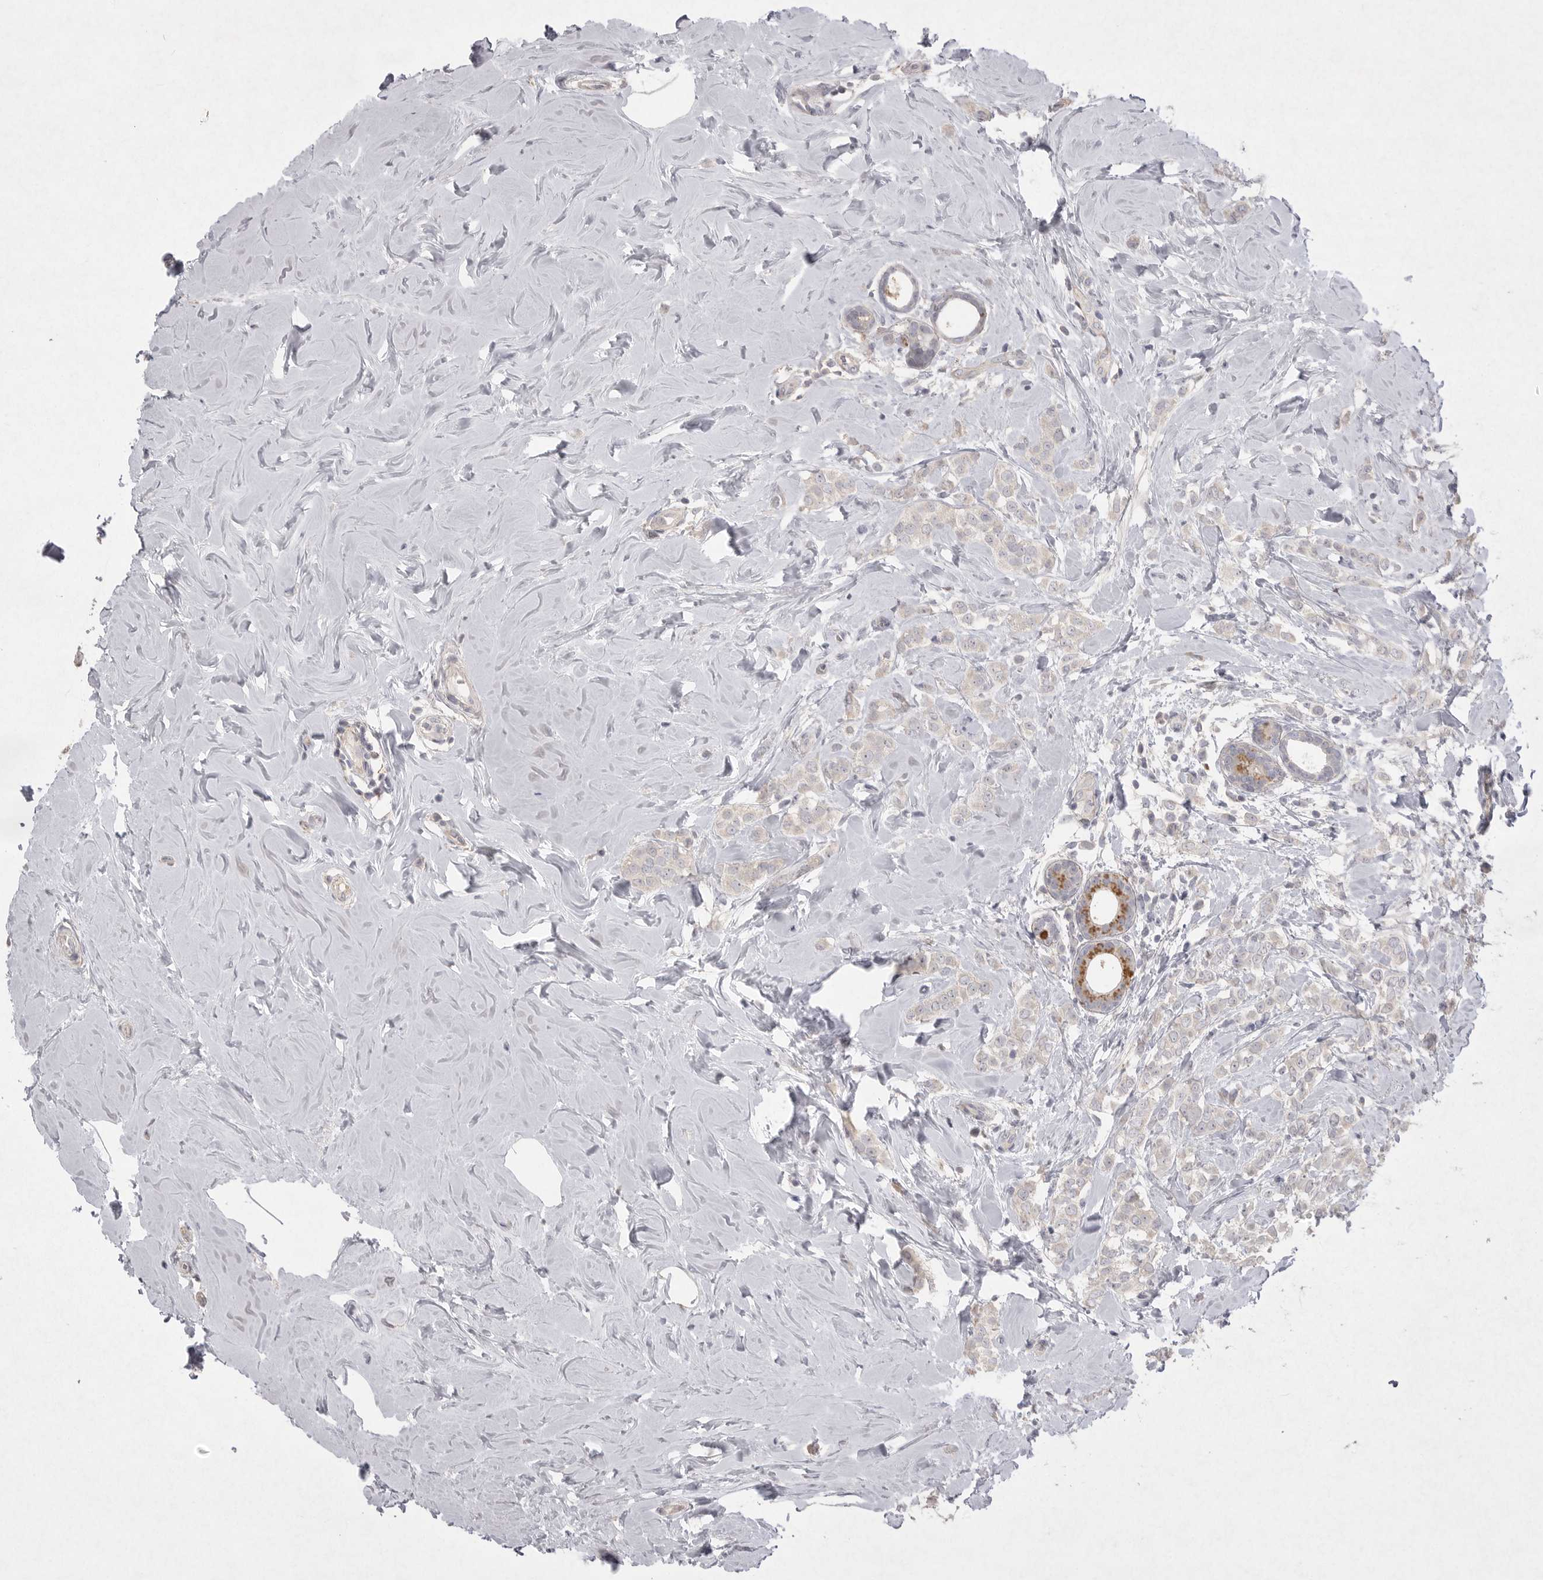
{"staining": {"intensity": "negative", "quantity": "none", "location": "none"}, "tissue": "breast cancer", "cell_type": "Tumor cells", "image_type": "cancer", "snomed": [{"axis": "morphology", "description": "Lobular carcinoma"}, {"axis": "topography", "description": "Breast"}], "caption": "Tumor cells show no significant protein staining in lobular carcinoma (breast). (Brightfield microscopy of DAB immunohistochemistry (IHC) at high magnification).", "gene": "VANGL2", "patient": {"sex": "female", "age": 47}}